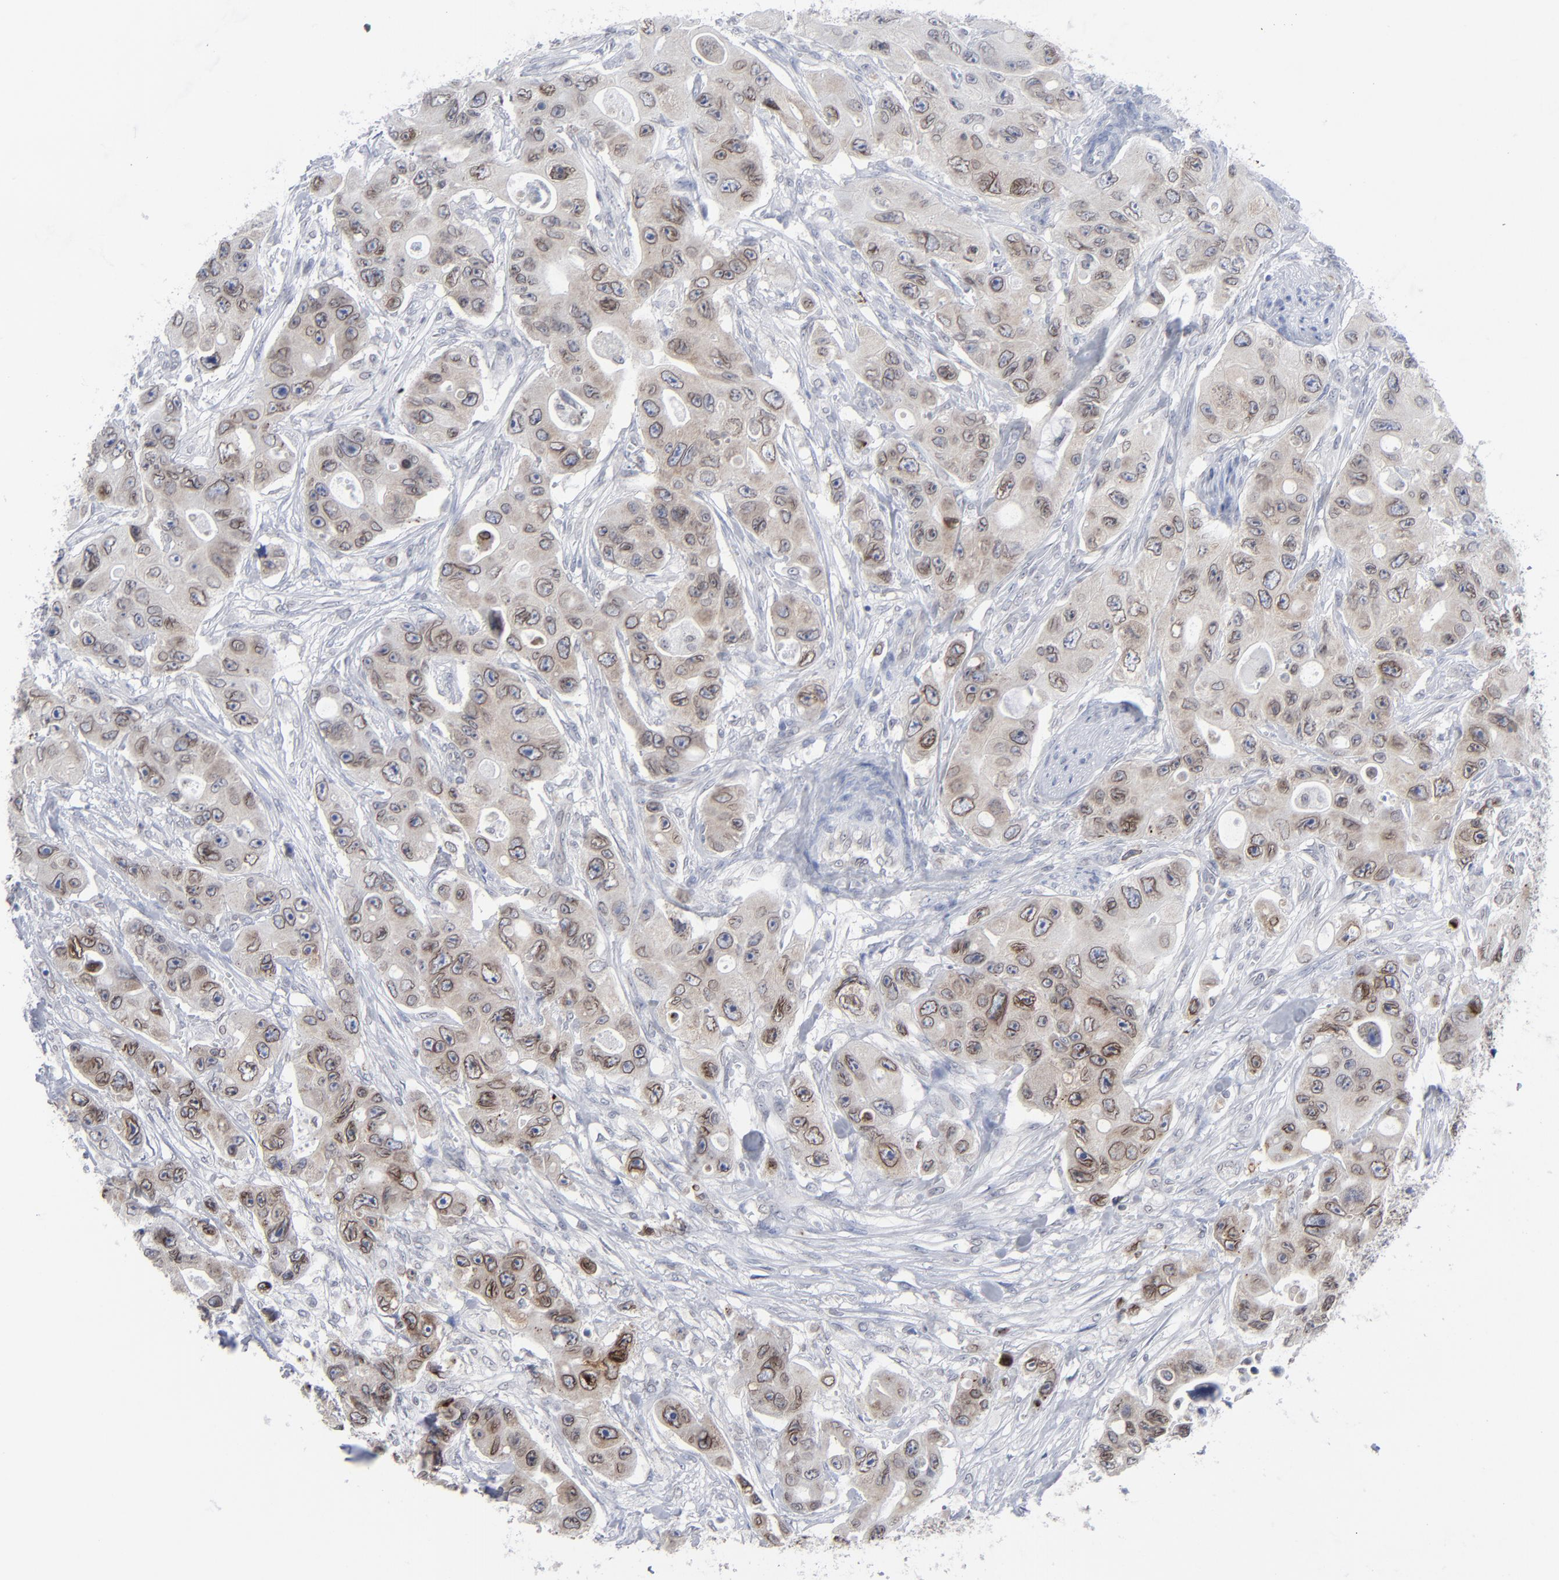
{"staining": {"intensity": "moderate", "quantity": "25%-75%", "location": "cytoplasmic/membranous"}, "tissue": "colorectal cancer", "cell_type": "Tumor cells", "image_type": "cancer", "snomed": [{"axis": "morphology", "description": "Adenocarcinoma, NOS"}, {"axis": "topography", "description": "Colon"}], "caption": "High-magnification brightfield microscopy of colorectal cancer (adenocarcinoma) stained with DAB (3,3'-diaminobenzidine) (brown) and counterstained with hematoxylin (blue). tumor cells exhibit moderate cytoplasmic/membranous expression is seen in about25%-75% of cells. (IHC, brightfield microscopy, high magnification).", "gene": "NUP88", "patient": {"sex": "female", "age": 46}}